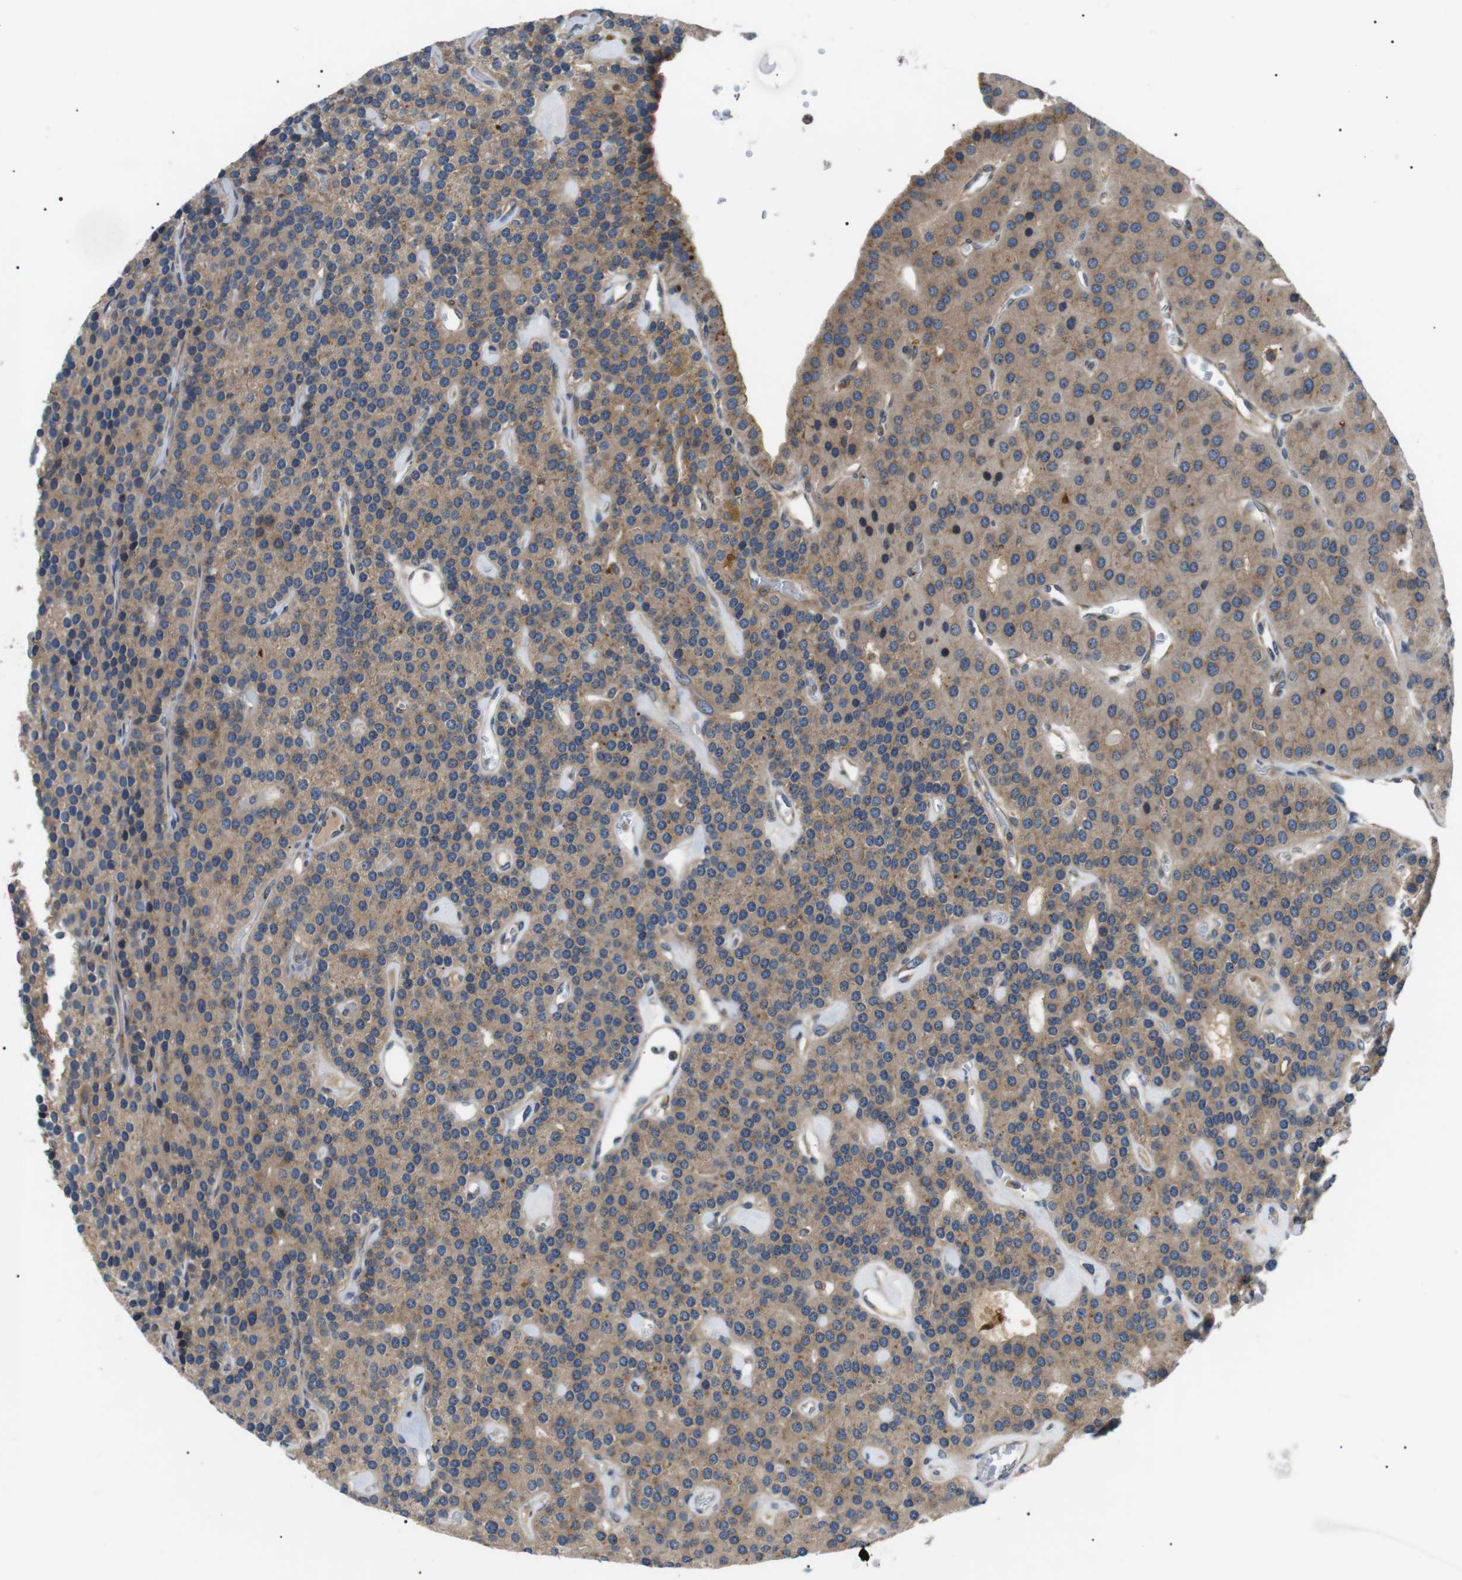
{"staining": {"intensity": "moderate", "quantity": ">75%", "location": "cytoplasmic/membranous"}, "tissue": "parathyroid gland", "cell_type": "Glandular cells", "image_type": "normal", "snomed": [{"axis": "morphology", "description": "Normal tissue, NOS"}, {"axis": "morphology", "description": "Adenoma, NOS"}, {"axis": "topography", "description": "Parathyroid gland"}], "caption": "A high-resolution image shows IHC staining of unremarkable parathyroid gland, which shows moderate cytoplasmic/membranous staining in about >75% of glandular cells.", "gene": "DIPK1A", "patient": {"sex": "female", "age": 86}}